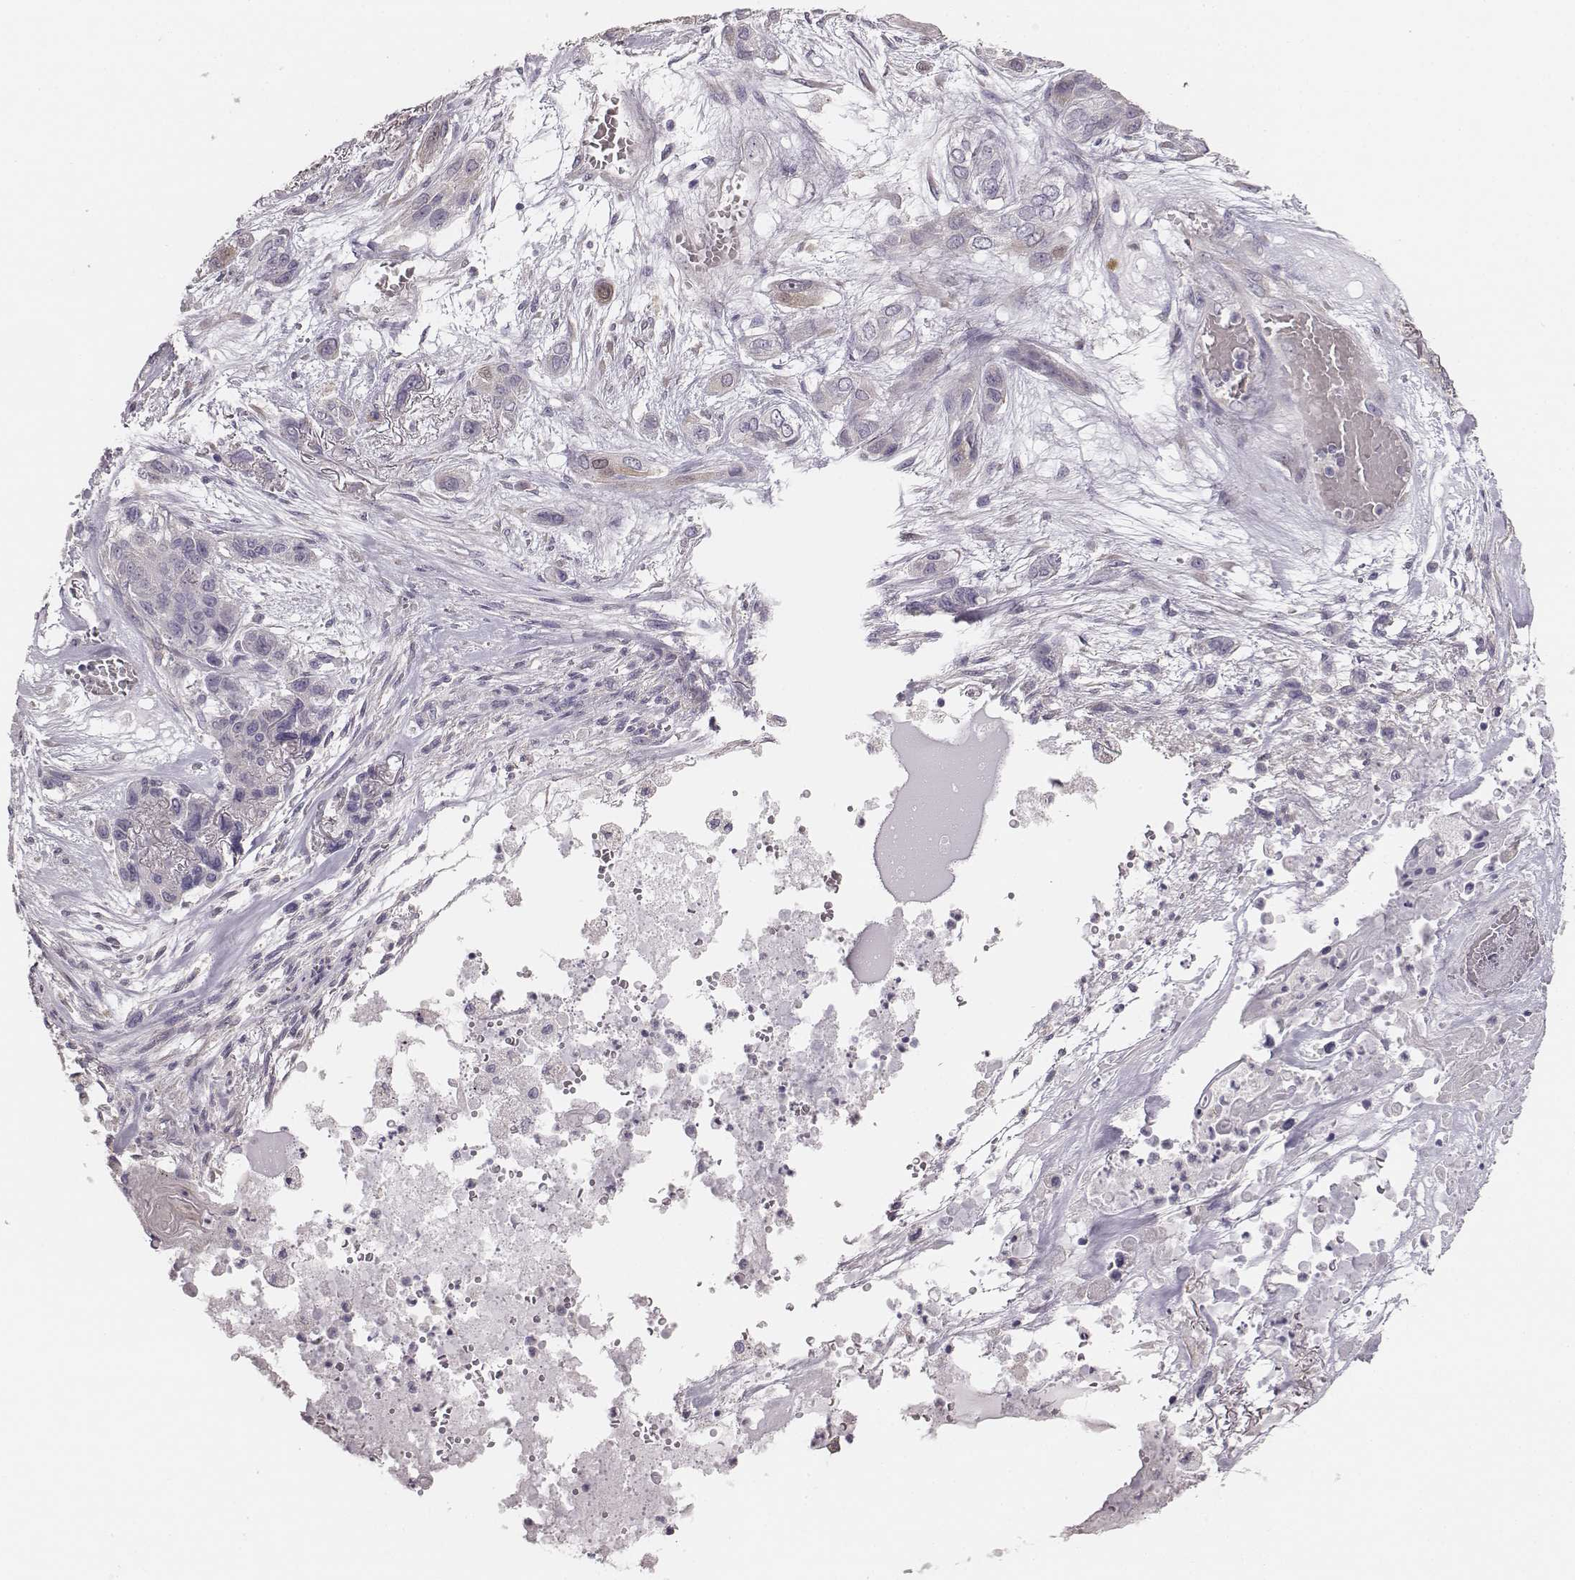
{"staining": {"intensity": "negative", "quantity": "none", "location": "none"}, "tissue": "lung cancer", "cell_type": "Tumor cells", "image_type": "cancer", "snomed": [{"axis": "morphology", "description": "Squamous cell carcinoma, NOS"}, {"axis": "topography", "description": "Lung"}], "caption": "DAB (3,3'-diaminobenzidine) immunohistochemical staining of lung squamous cell carcinoma demonstrates no significant staining in tumor cells. (Stains: DAB IHC with hematoxylin counter stain, Microscopy: brightfield microscopy at high magnification).", "gene": "PBK", "patient": {"sex": "female", "age": 70}}